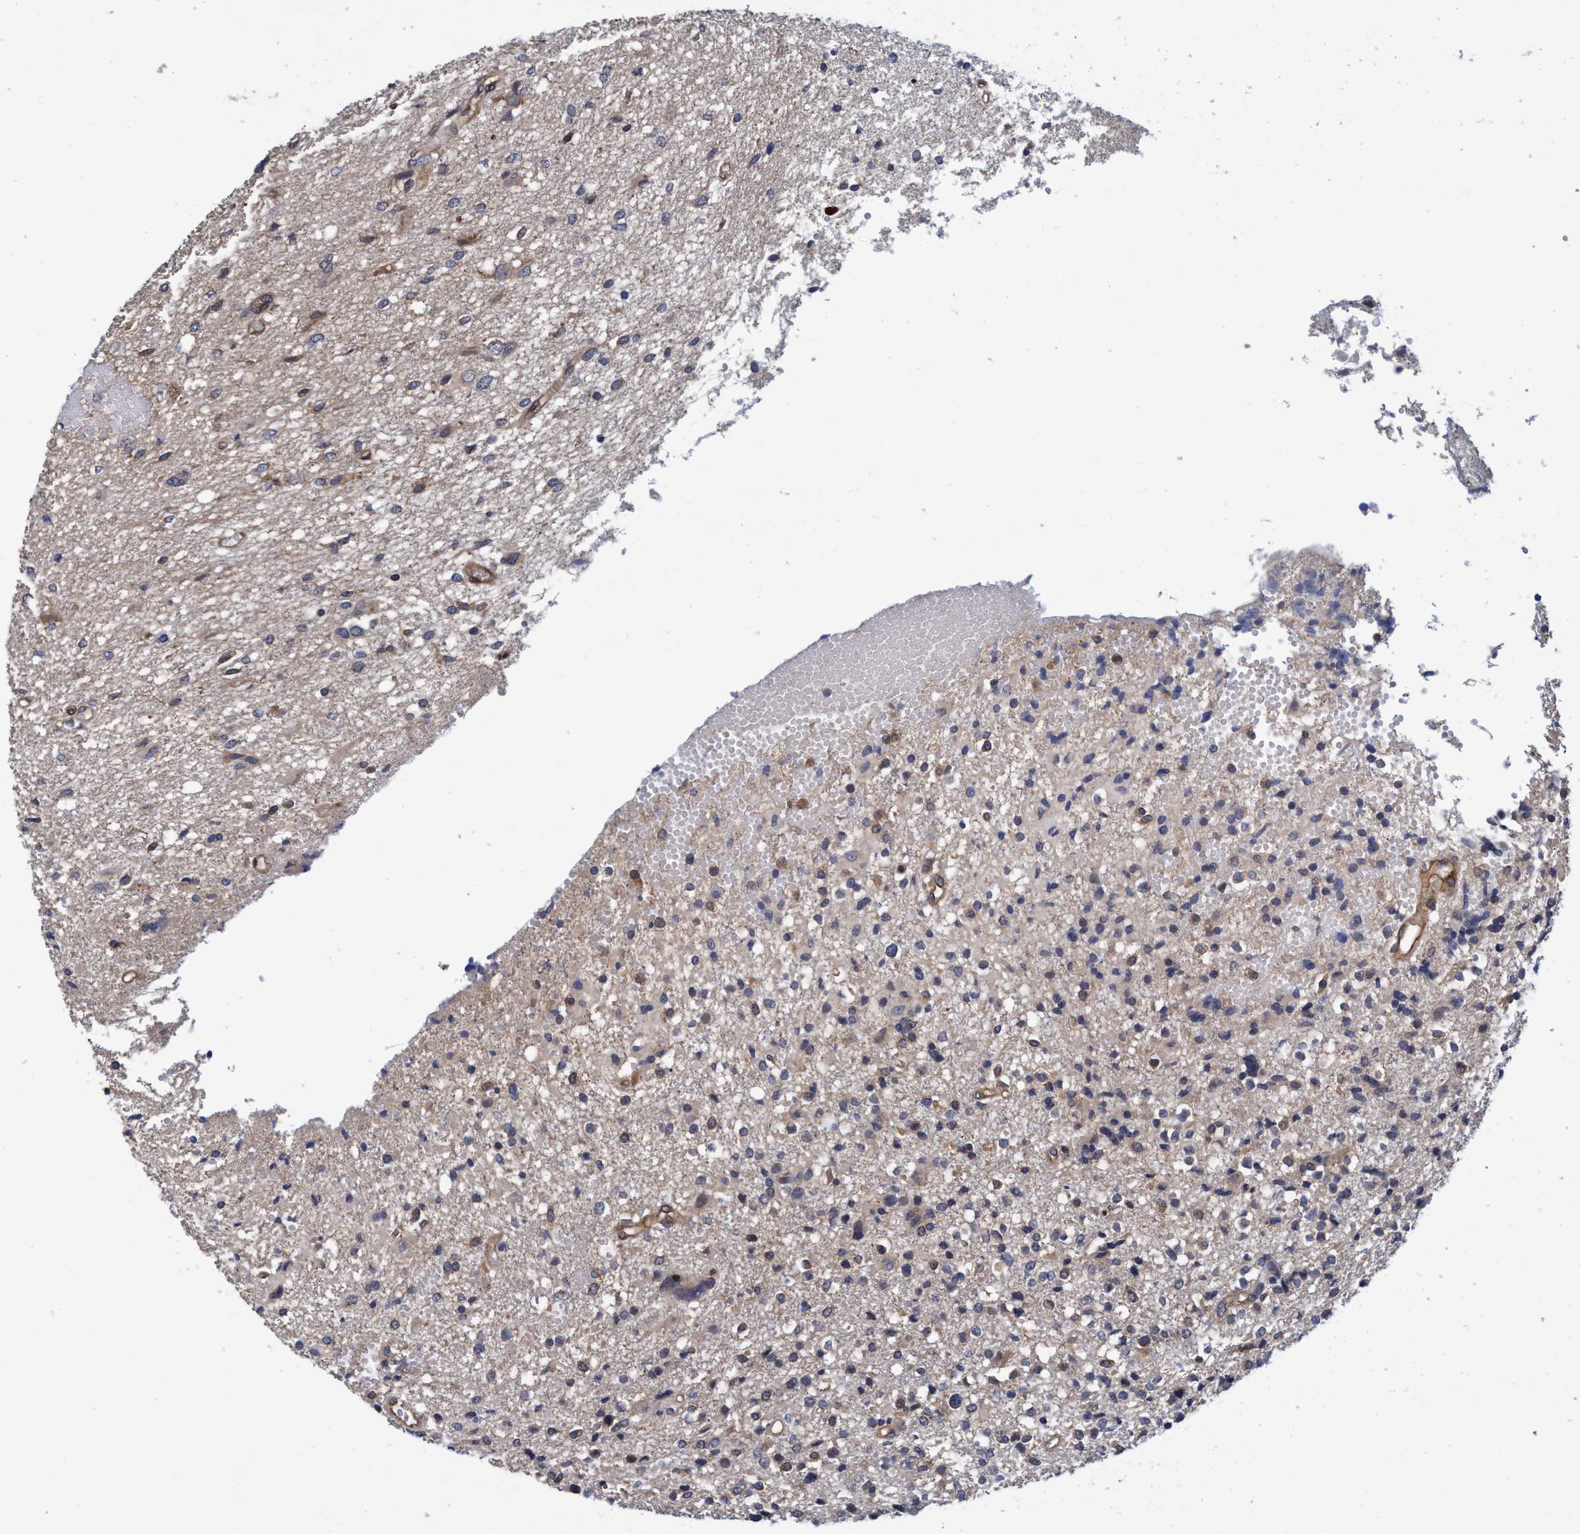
{"staining": {"intensity": "weak", "quantity": "<25%", "location": "cytoplasmic/membranous"}, "tissue": "glioma", "cell_type": "Tumor cells", "image_type": "cancer", "snomed": [{"axis": "morphology", "description": "Glioma, malignant, High grade"}, {"axis": "topography", "description": "Brain"}], "caption": "High magnification brightfield microscopy of glioma stained with DAB (brown) and counterstained with hematoxylin (blue): tumor cells show no significant expression. The staining is performed using DAB brown chromogen with nuclei counter-stained in using hematoxylin.", "gene": "CALCOCO2", "patient": {"sex": "female", "age": 59}}